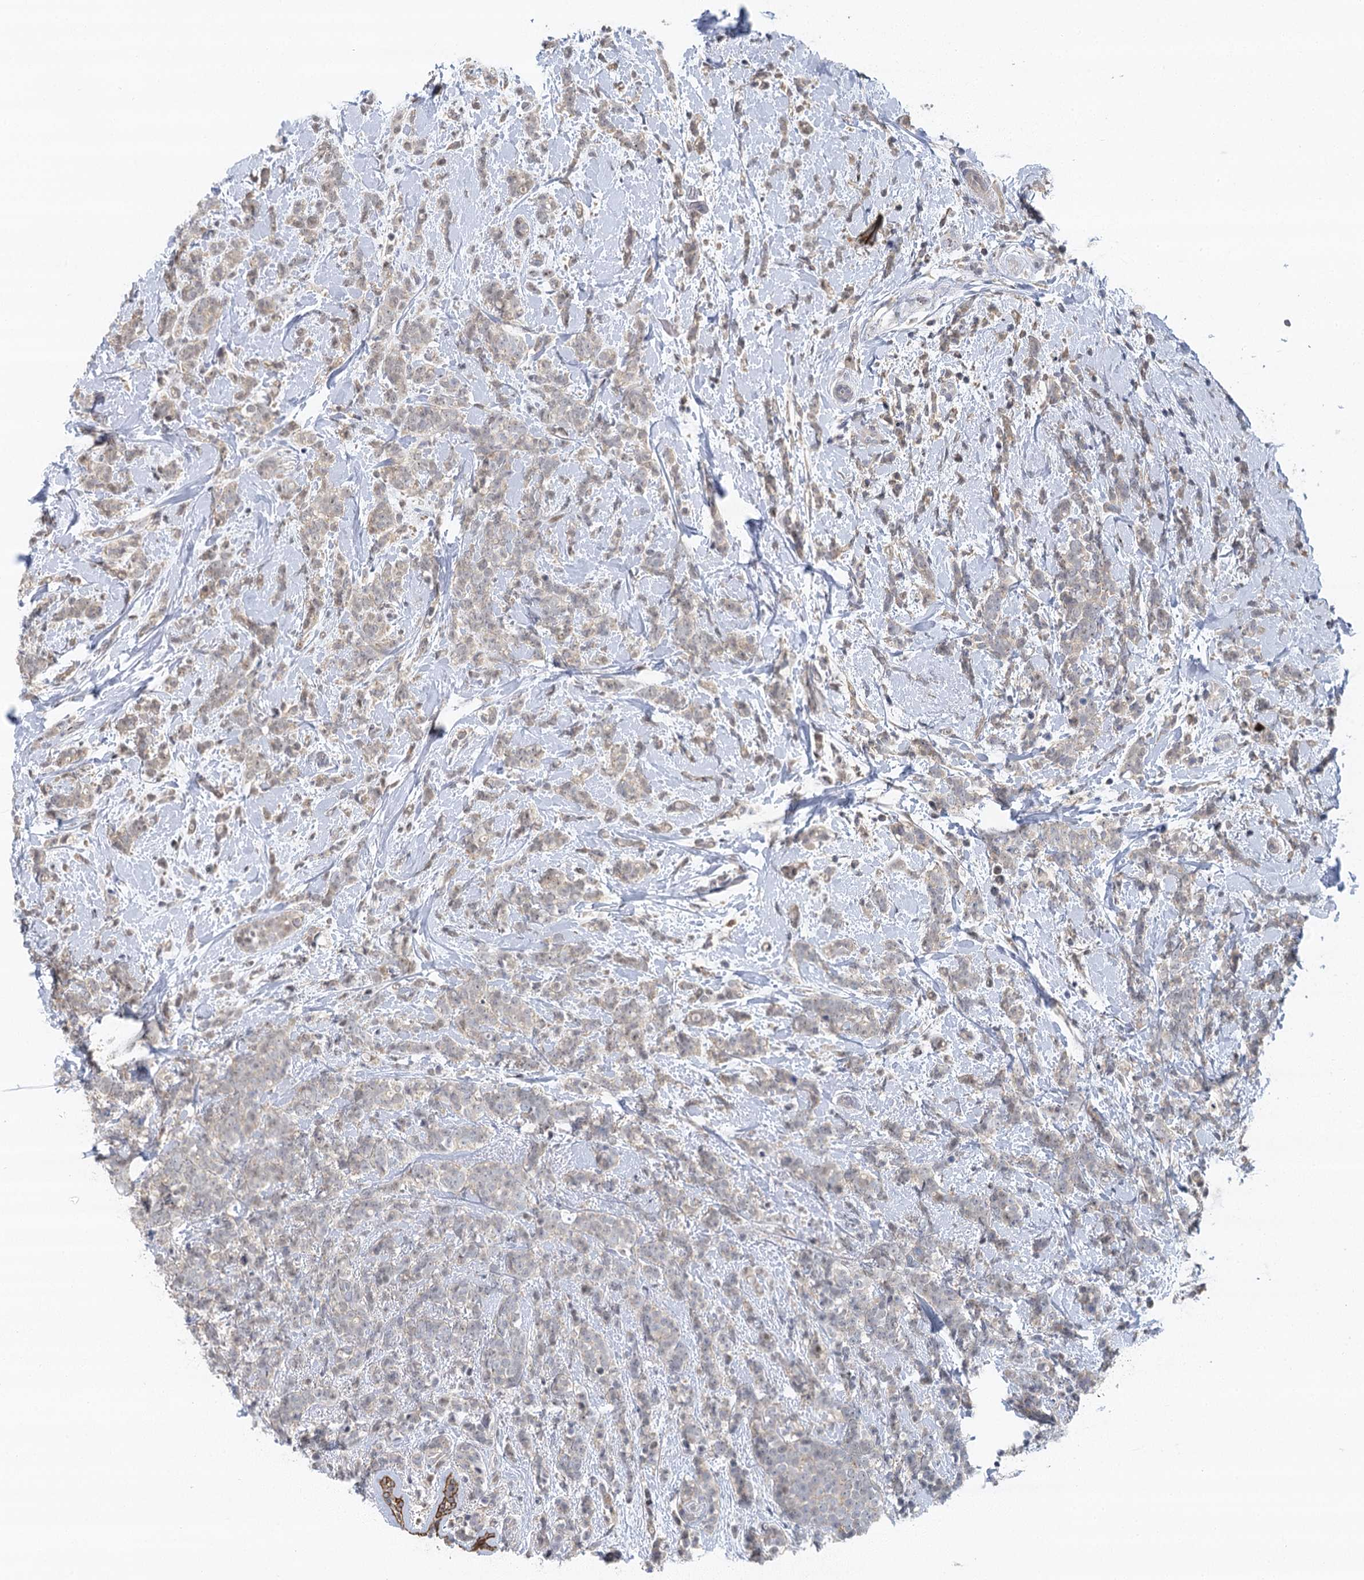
{"staining": {"intensity": "negative", "quantity": "none", "location": "none"}, "tissue": "breast cancer", "cell_type": "Tumor cells", "image_type": "cancer", "snomed": [{"axis": "morphology", "description": "Lobular carcinoma"}, {"axis": "topography", "description": "Breast"}], "caption": "This is an IHC micrograph of breast cancer. There is no staining in tumor cells.", "gene": "IL11RA", "patient": {"sex": "female", "age": 58}}